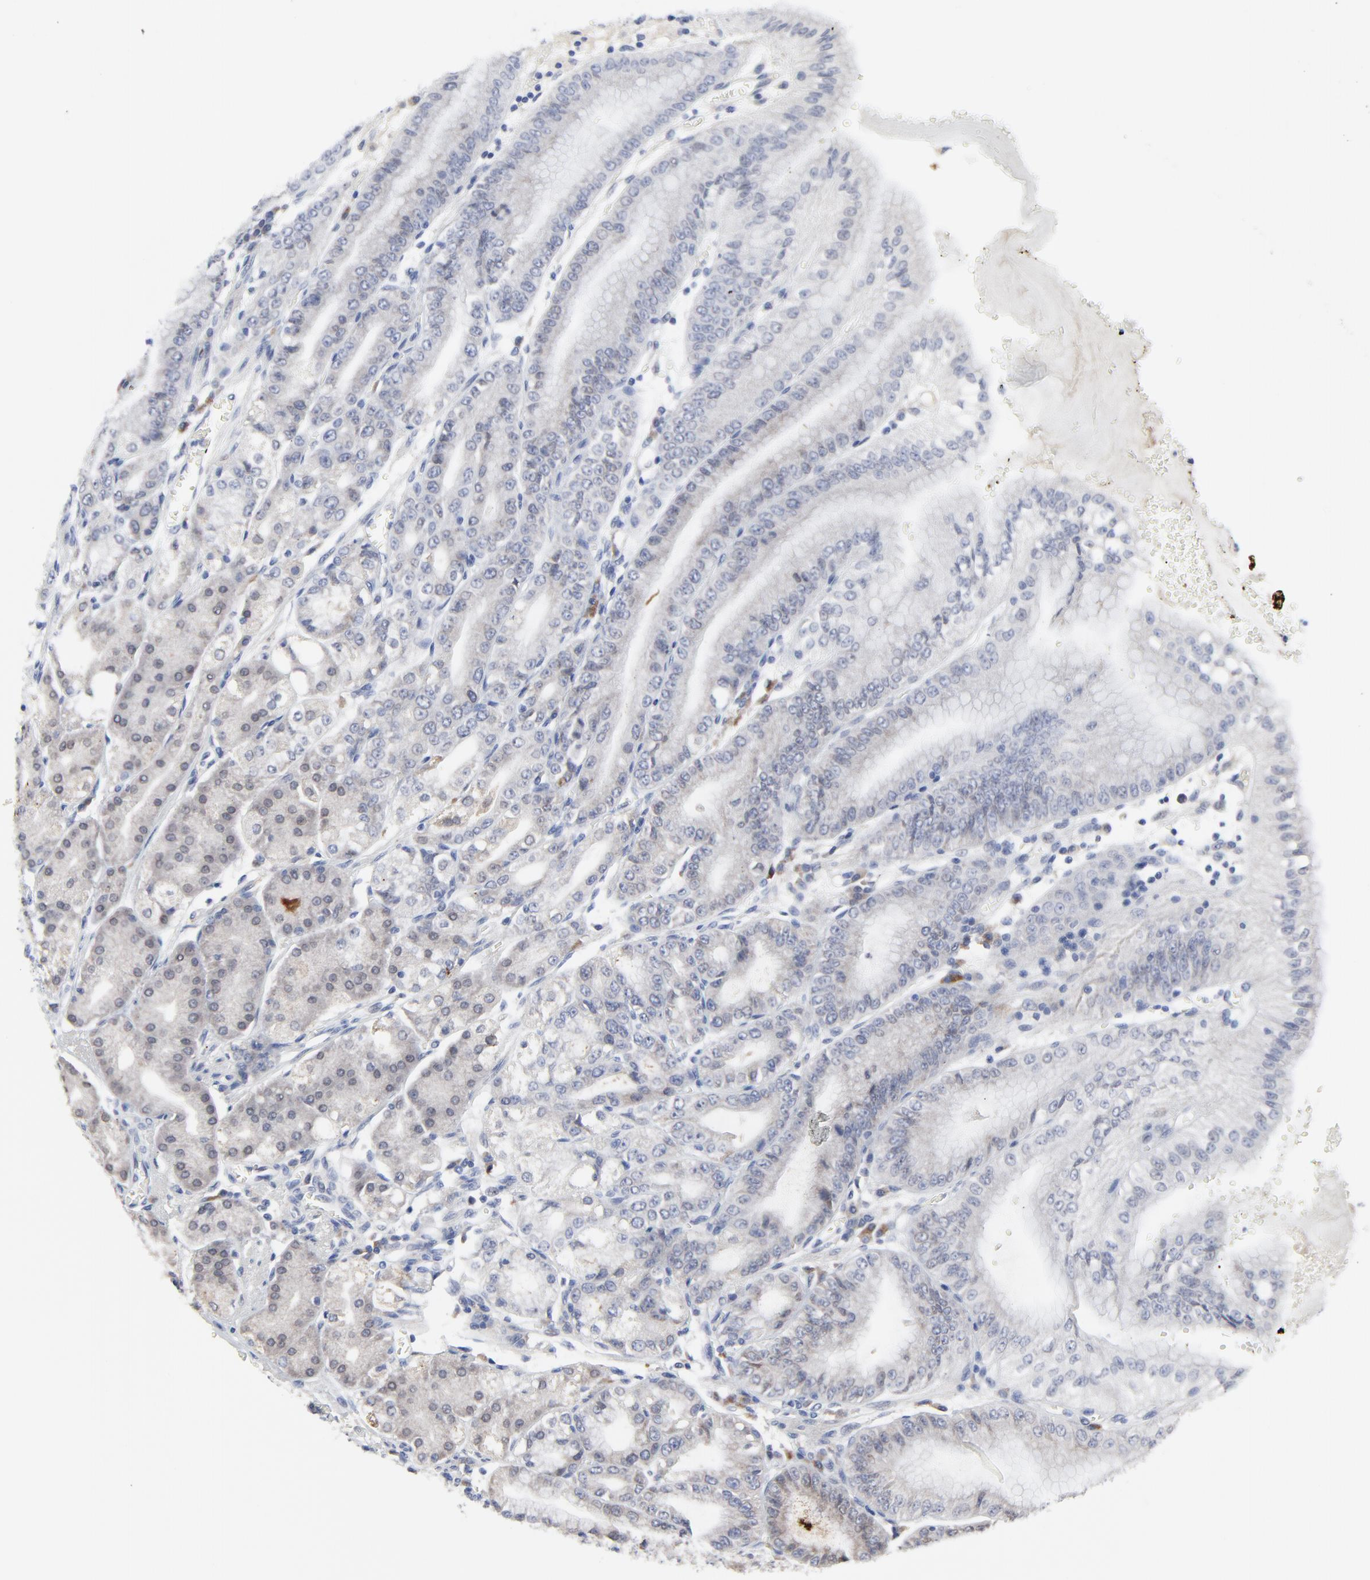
{"staining": {"intensity": "negative", "quantity": "none", "location": "none"}, "tissue": "stomach", "cell_type": "Glandular cells", "image_type": "normal", "snomed": [{"axis": "morphology", "description": "Normal tissue, NOS"}, {"axis": "topography", "description": "Stomach, lower"}], "caption": "Glandular cells are negative for protein expression in unremarkable human stomach.", "gene": "NLGN3", "patient": {"sex": "male", "age": 71}}